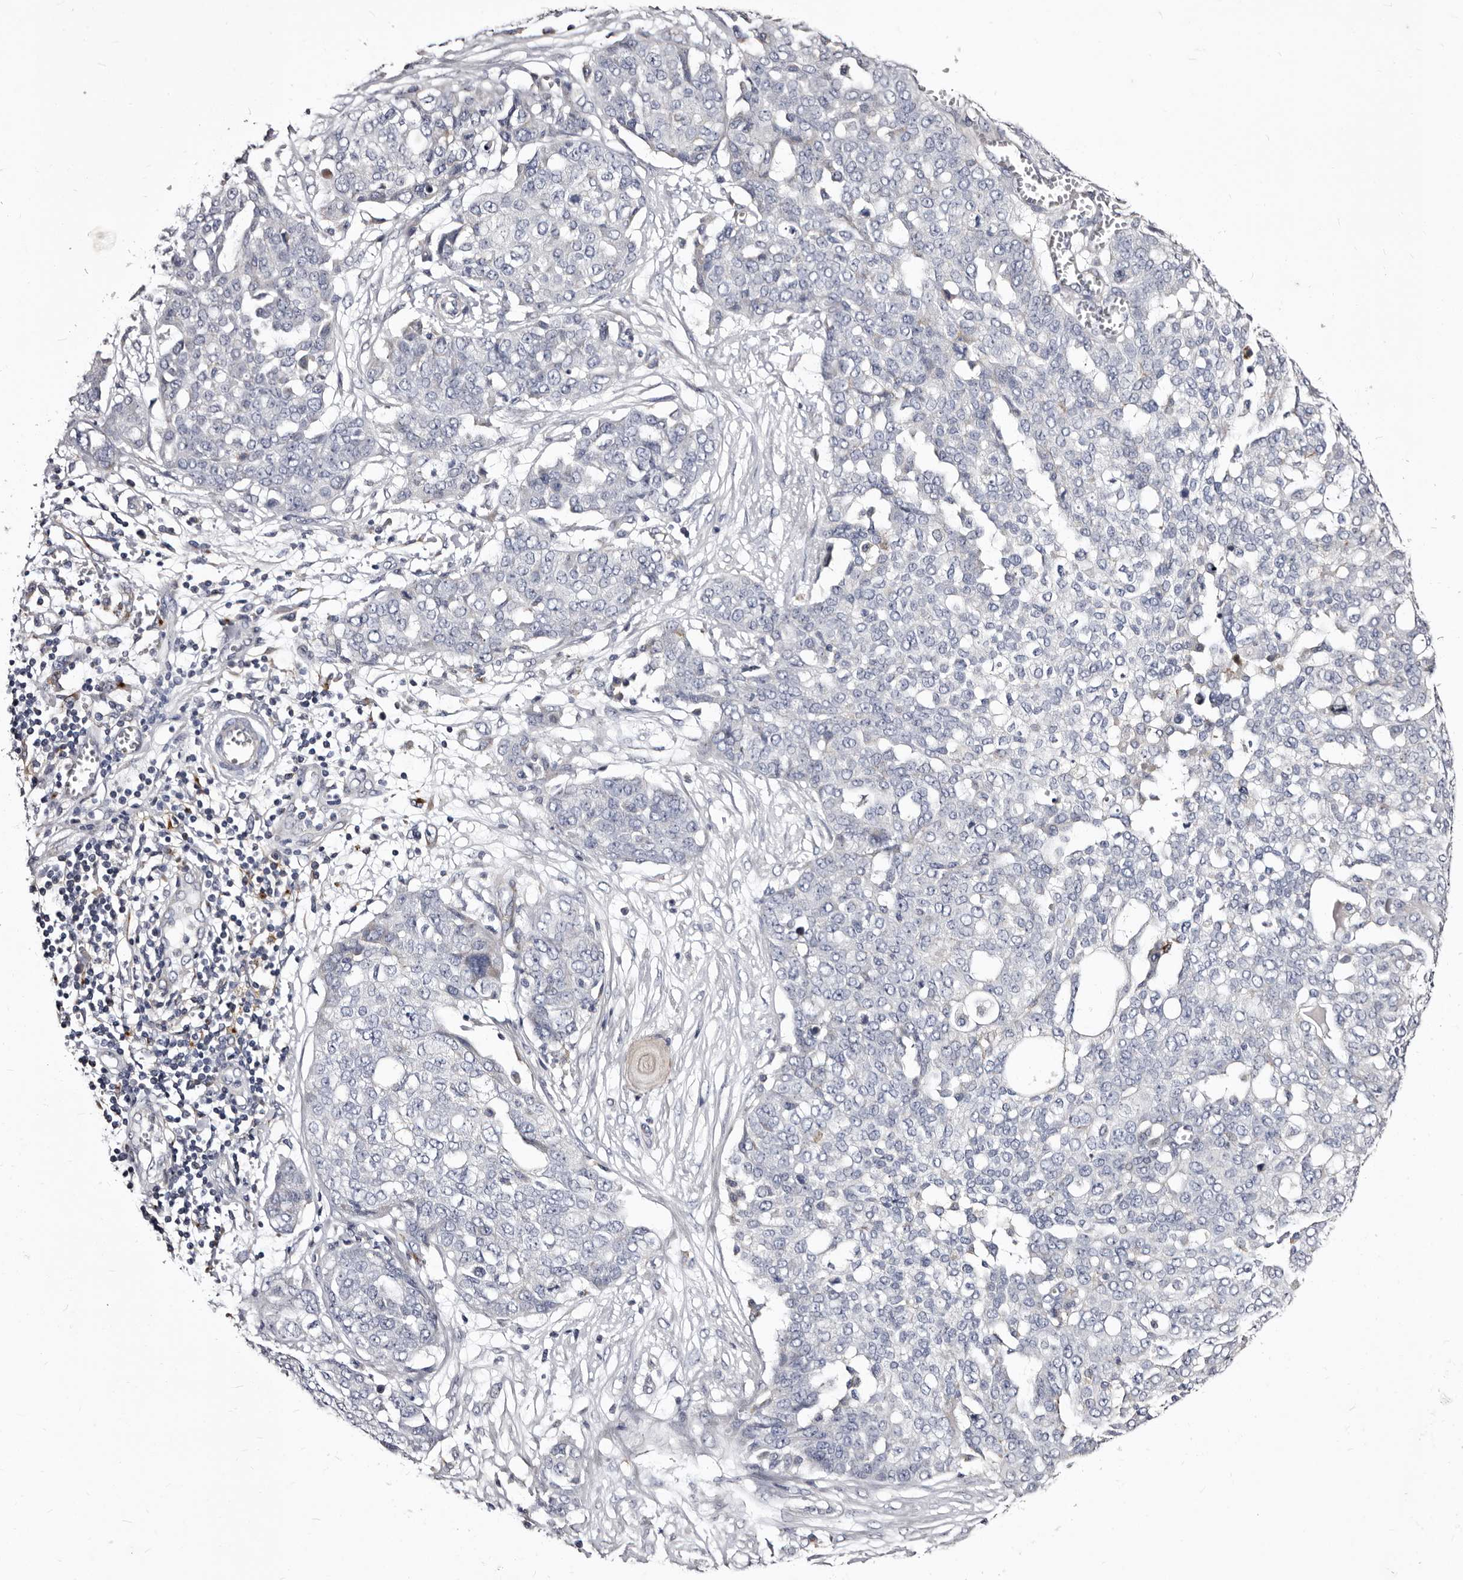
{"staining": {"intensity": "negative", "quantity": "none", "location": "none"}, "tissue": "ovarian cancer", "cell_type": "Tumor cells", "image_type": "cancer", "snomed": [{"axis": "morphology", "description": "Cystadenocarcinoma, serous, NOS"}, {"axis": "topography", "description": "Soft tissue"}, {"axis": "topography", "description": "Ovary"}], "caption": "A photomicrograph of human ovarian cancer is negative for staining in tumor cells.", "gene": "AUNIP", "patient": {"sex": "female", "age": 57}}